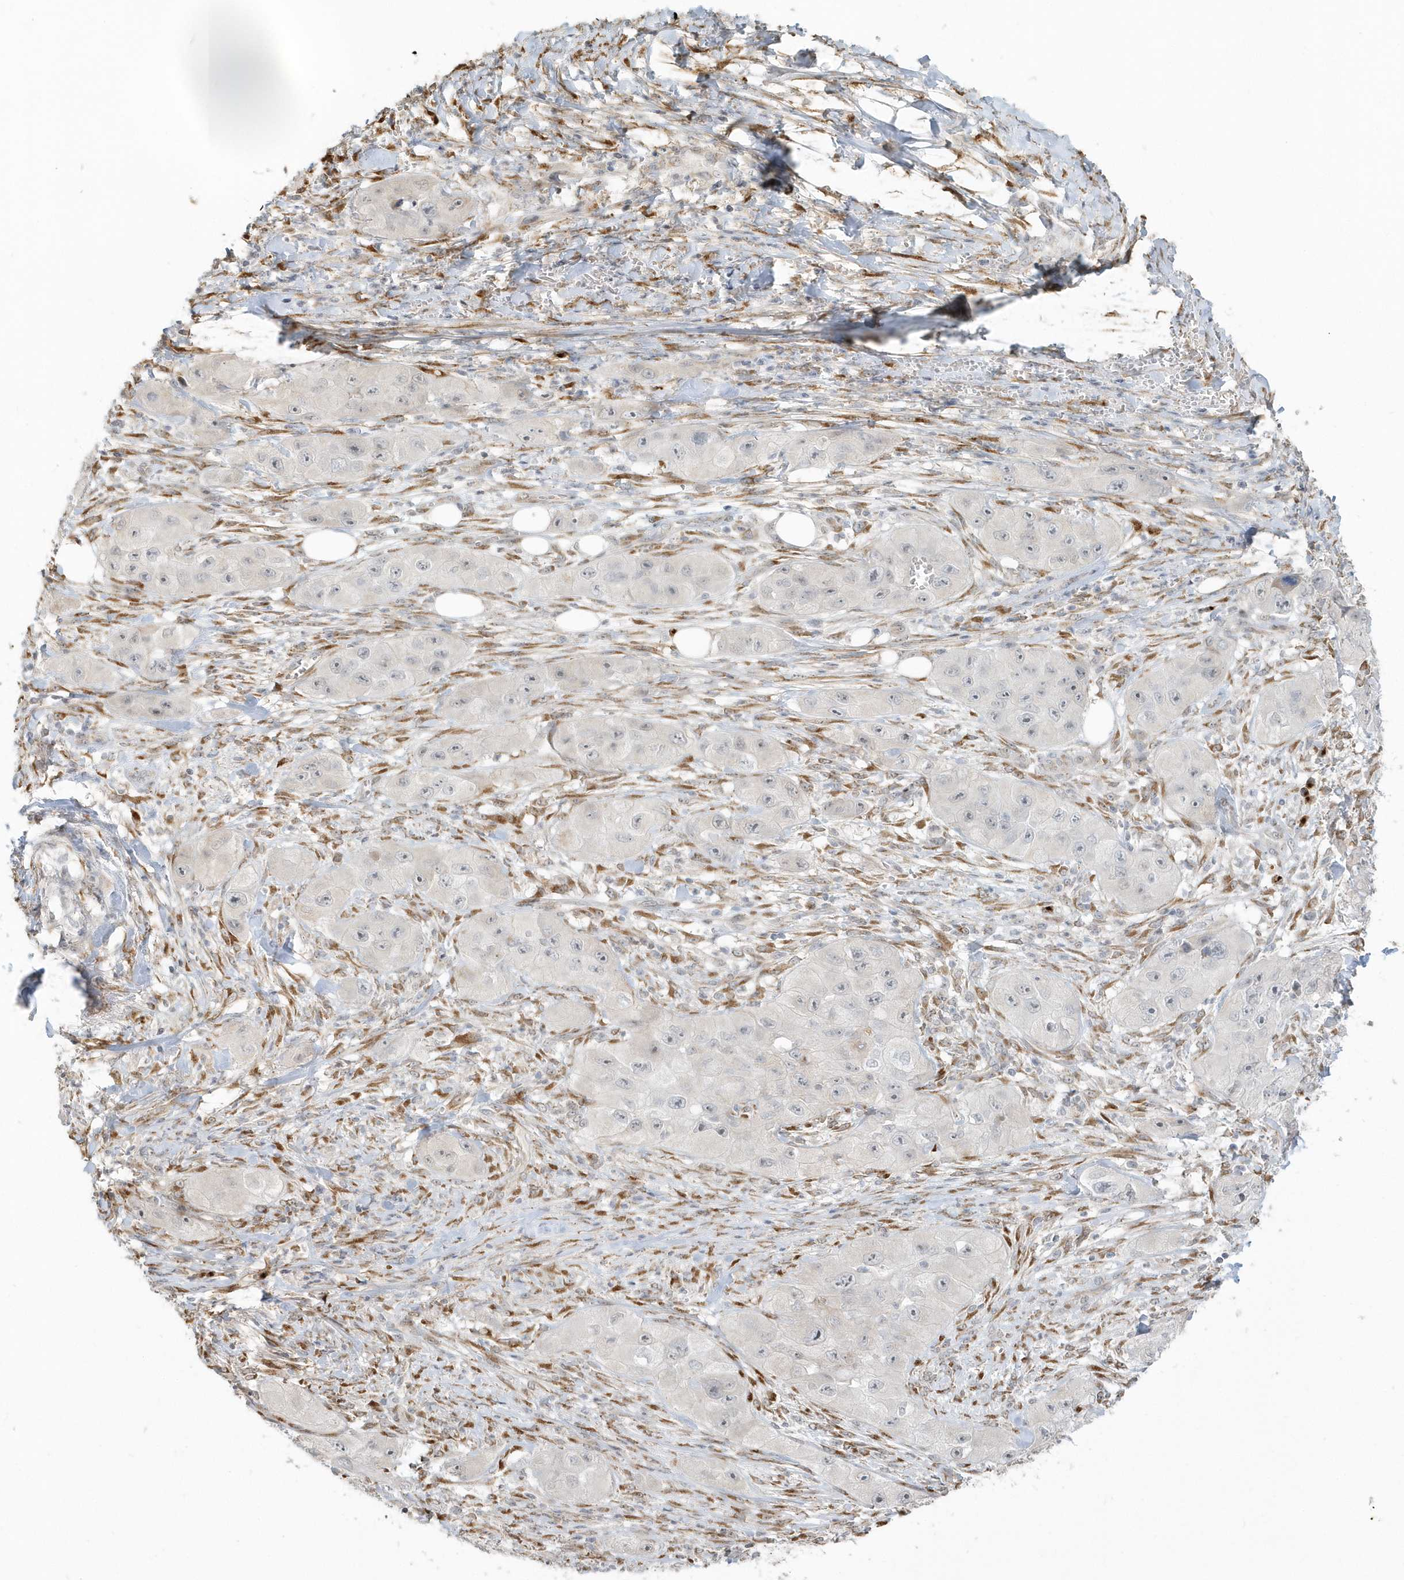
{"staining": {"intensity": "negative", "quantity": "none", "location": "none"}, "tissue": "skin cancer", "cell_type": "Tumor cells", "image_type": "cancer", "snomed": [{"axis": "morphology", "description": "Squamous cell carcinoma, NOS"}, {"axis": "topography", "description": "Skin"}, {"axis": "topography", "description": "Subcutis"}], "caption": "Tumor cells show no significant positivity in skin cancer. Nuclei are stained in blue.", "gene": "DHFR", "patient": {"sex": "male", "age": 73}}